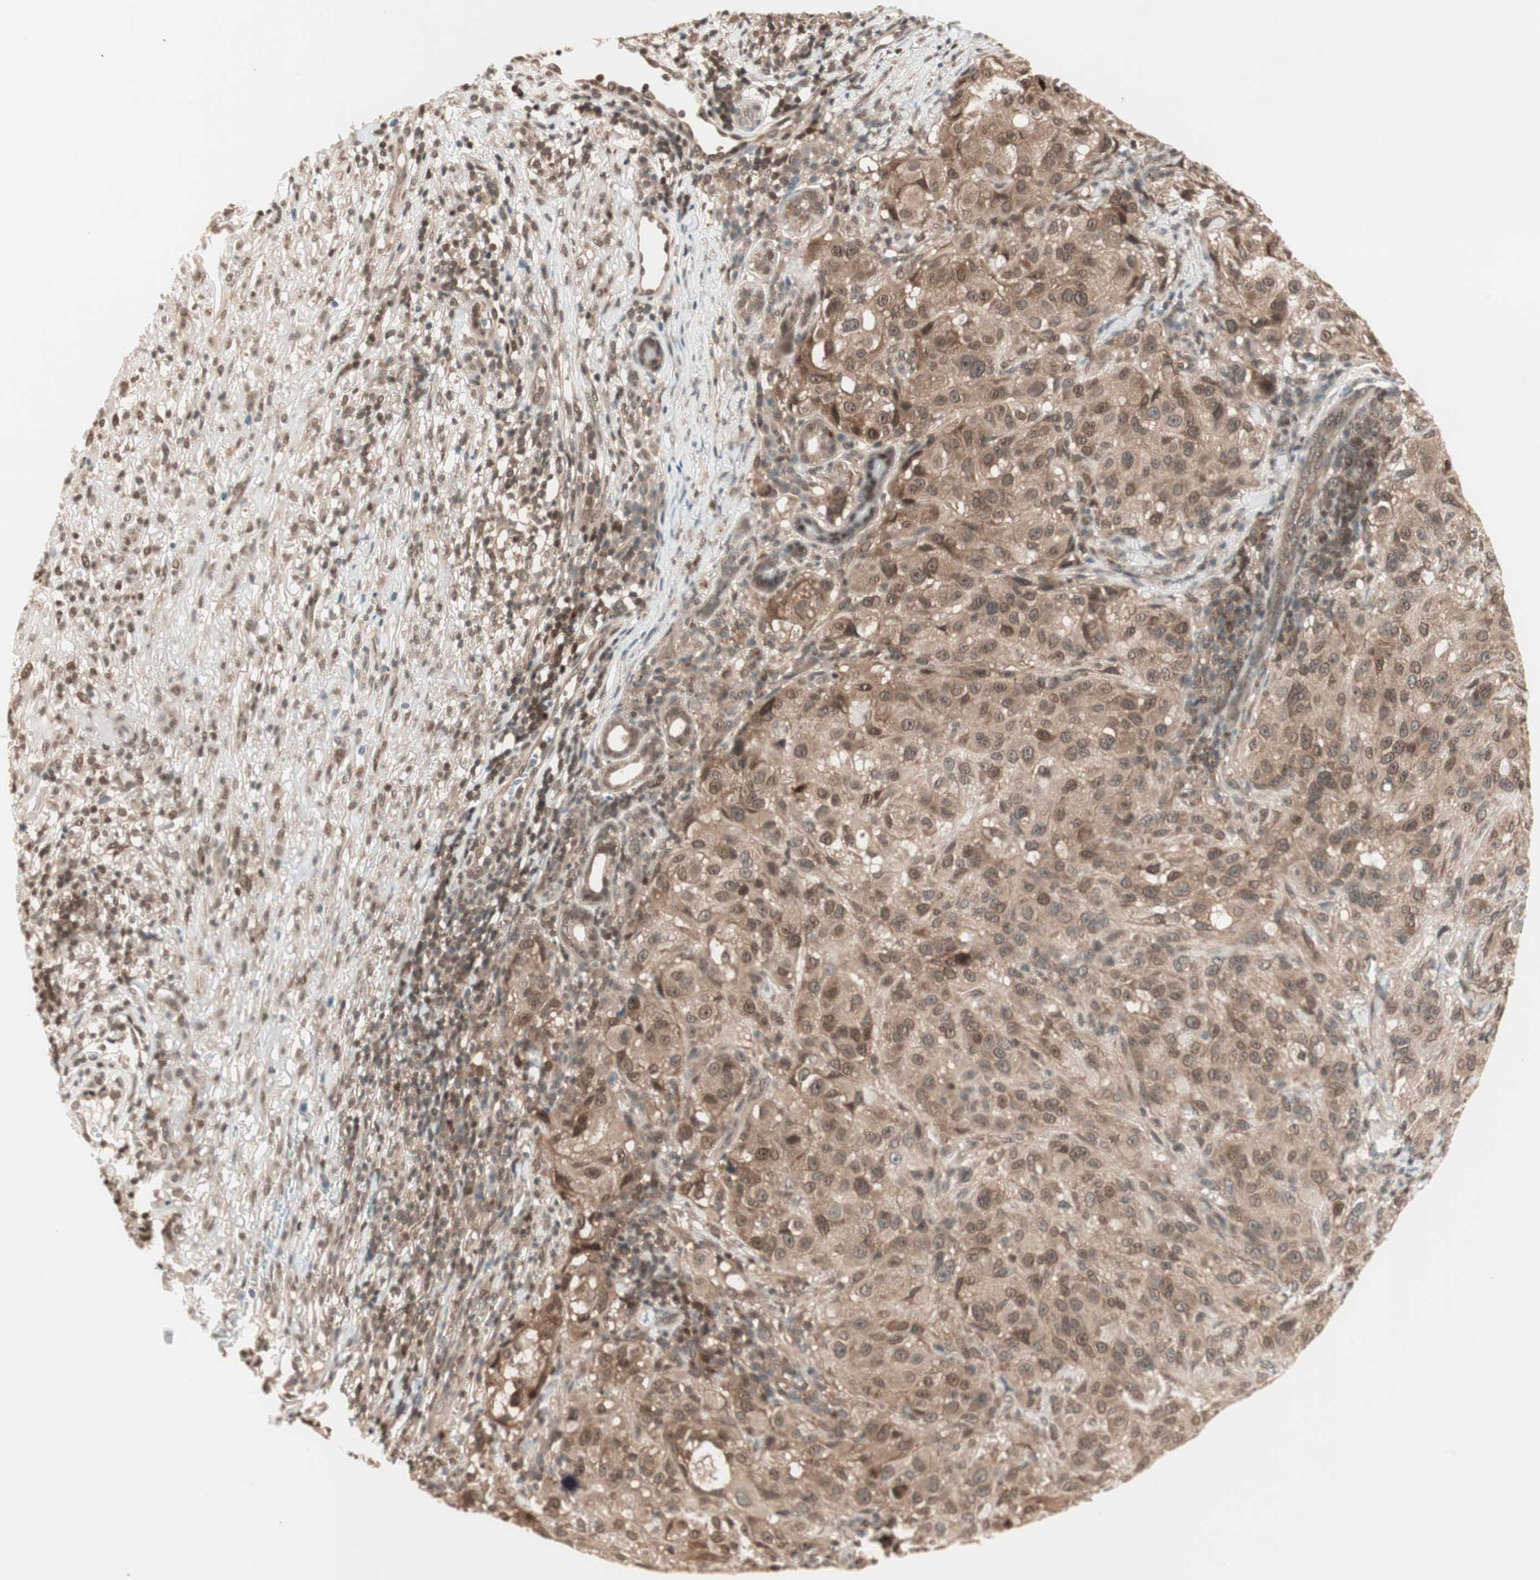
{"staining": {"intensity": "moderate", "quantity": ">75%", "location": "cytoplasmic/membranous"}, "tissue": "melanoma", "cell_type": "Tumor cells", "image_type": "cancer", "snomed": [{"axis": "morphology", "description": "Necrosis, NOS"}, {"axis": "morphology", "description": "Malignant melanoma, NOS"}, {"axis": "topography", "description": "Skin"}], "caption": "About >75% of tumor cells in melanoma reveal moderate cytoplasmic/membranous protein staining as visualized by brown immunohistochemical staining.", "gene": "UBE2I", "patient": {"sex": "female", "age": 87}}